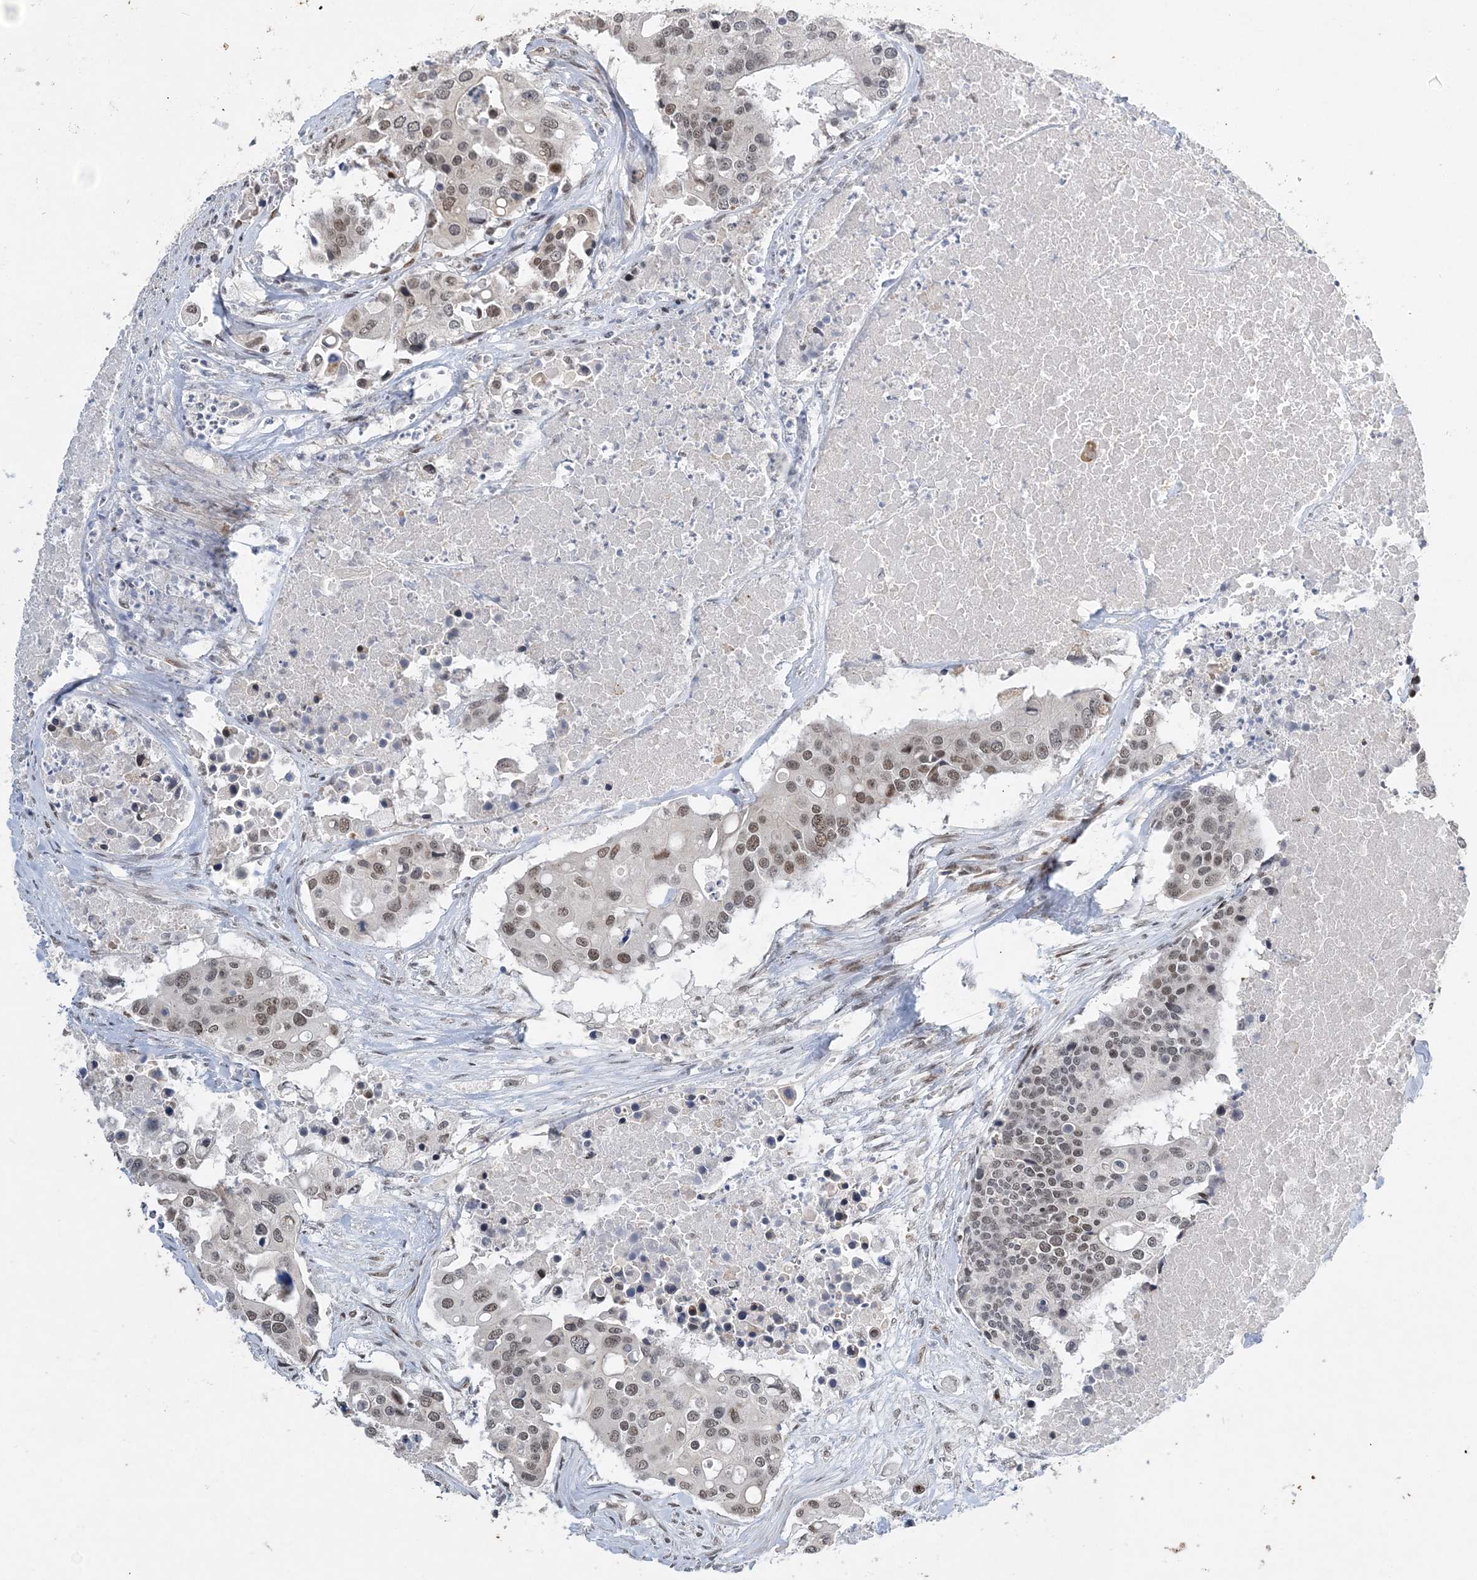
{"staining": {"intensity": "moderate", "quantity": ">75%", "location": "nuclear"}, "tissue": "colorectal cancer", "cell_type": "Tumor cells", "image_type": "cancer", "snomed": [{"axis": "morphology", "description": "Adenocarcinoma, NOS"}, {"axis": "topography", "description": "Colon"}], "caption": "A micrograph of human colorectal adenocarcinoma stained for a protein shows moderate nuclear brown staining in tumor cells.", "gene": "WAC", "patient": {"sex": "male", "age": 77}}